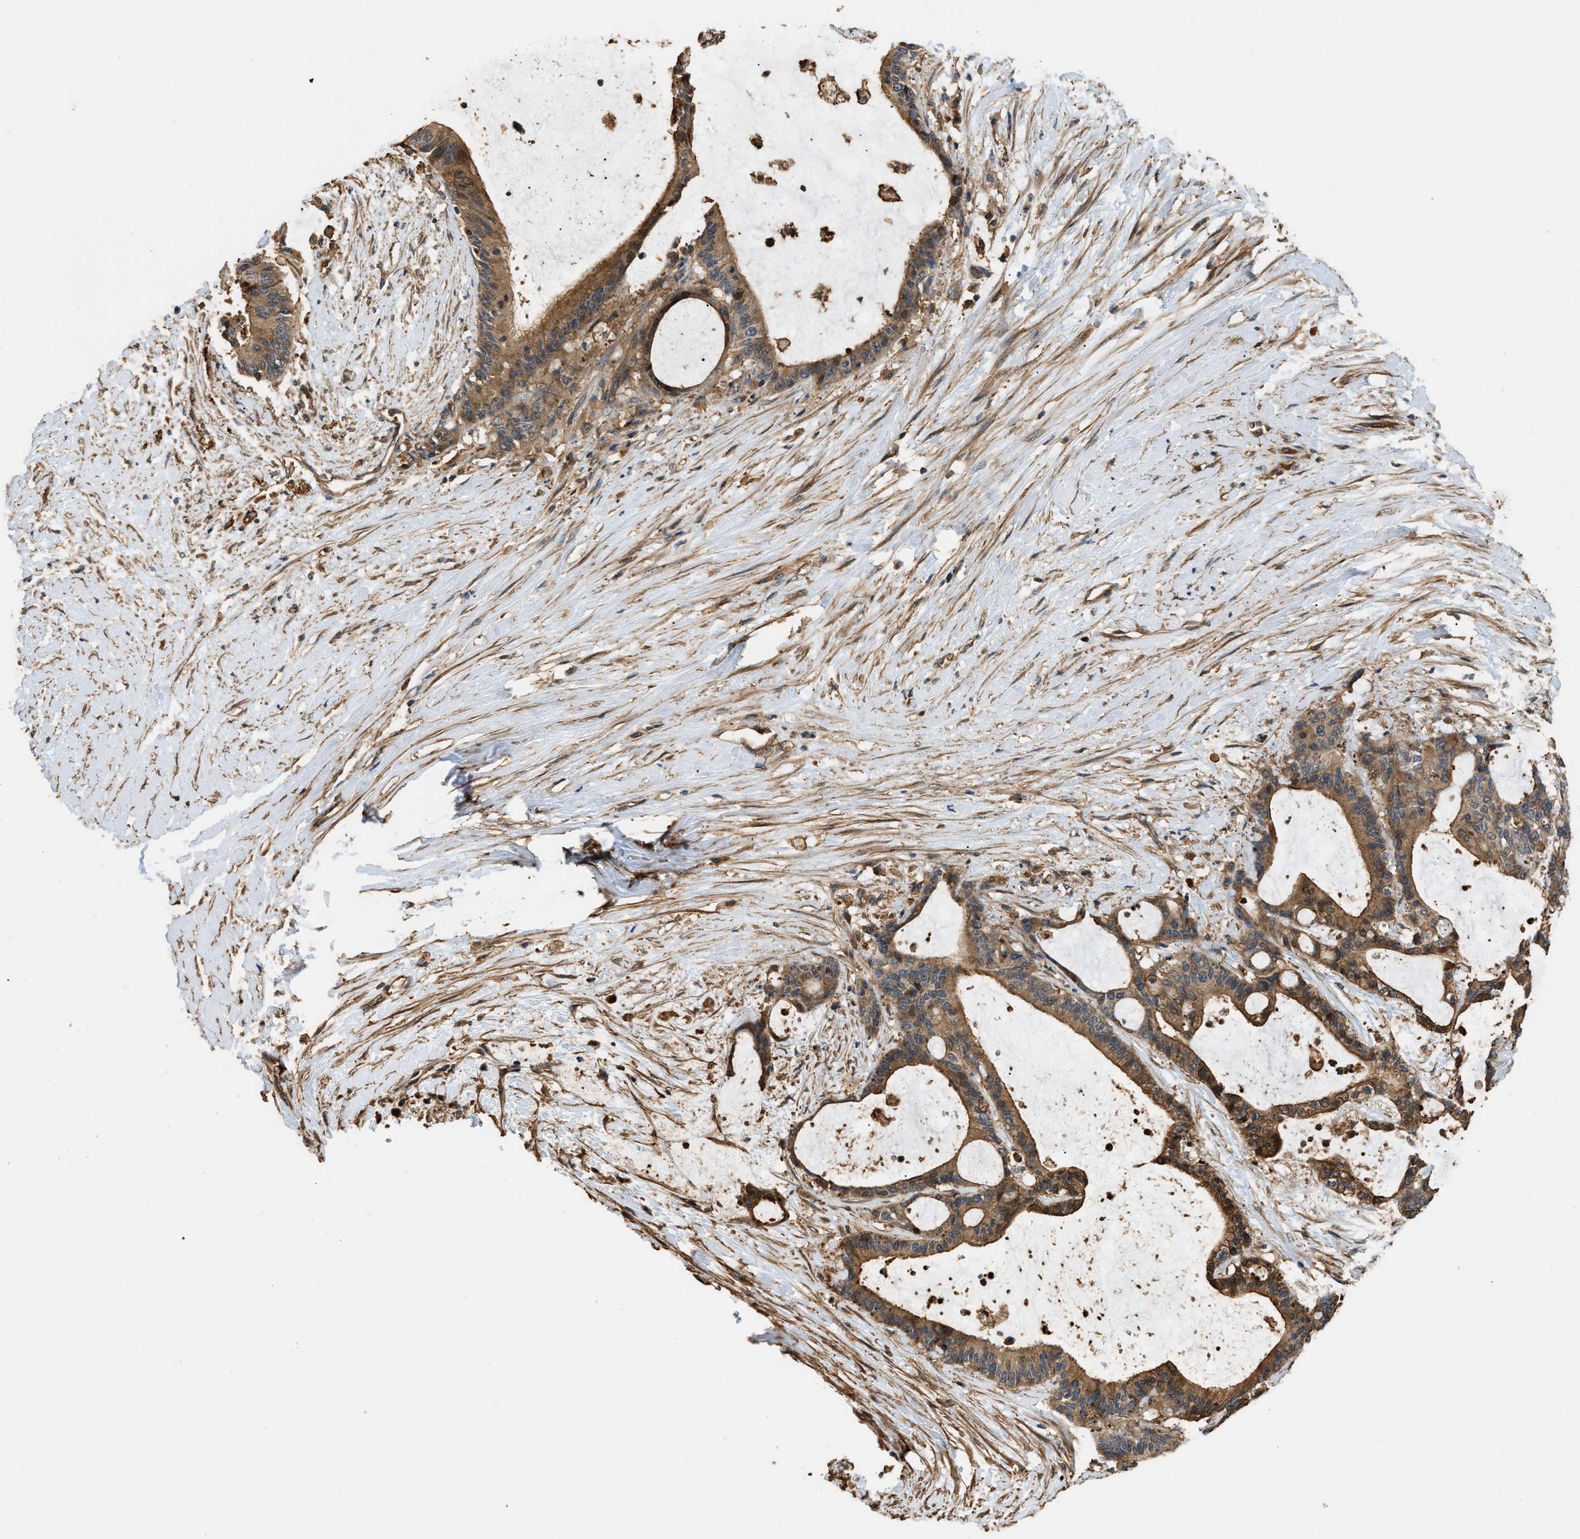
{"staining": {"intensity": "moderate", "quantity": ">75%", "location": "cytoplasmic/membranous"}, "tissue": "liver cancer", "cell_type": "Tumor cells", "image_type": "cancer", "snomed": [{"axis": "morphology", "description": "Cholangiocarcinoma"}, {"axis": "topography", "description": "Liver"}], "caption": "Immunohistochemical staining of human cholangiocarcinoma (liver) shows moderate cytoplasmic/membranous protein expression in approximately >75% of tumor cells.", "gene": "DDHD2", "patient": {"sex": "female", "age": 73}}